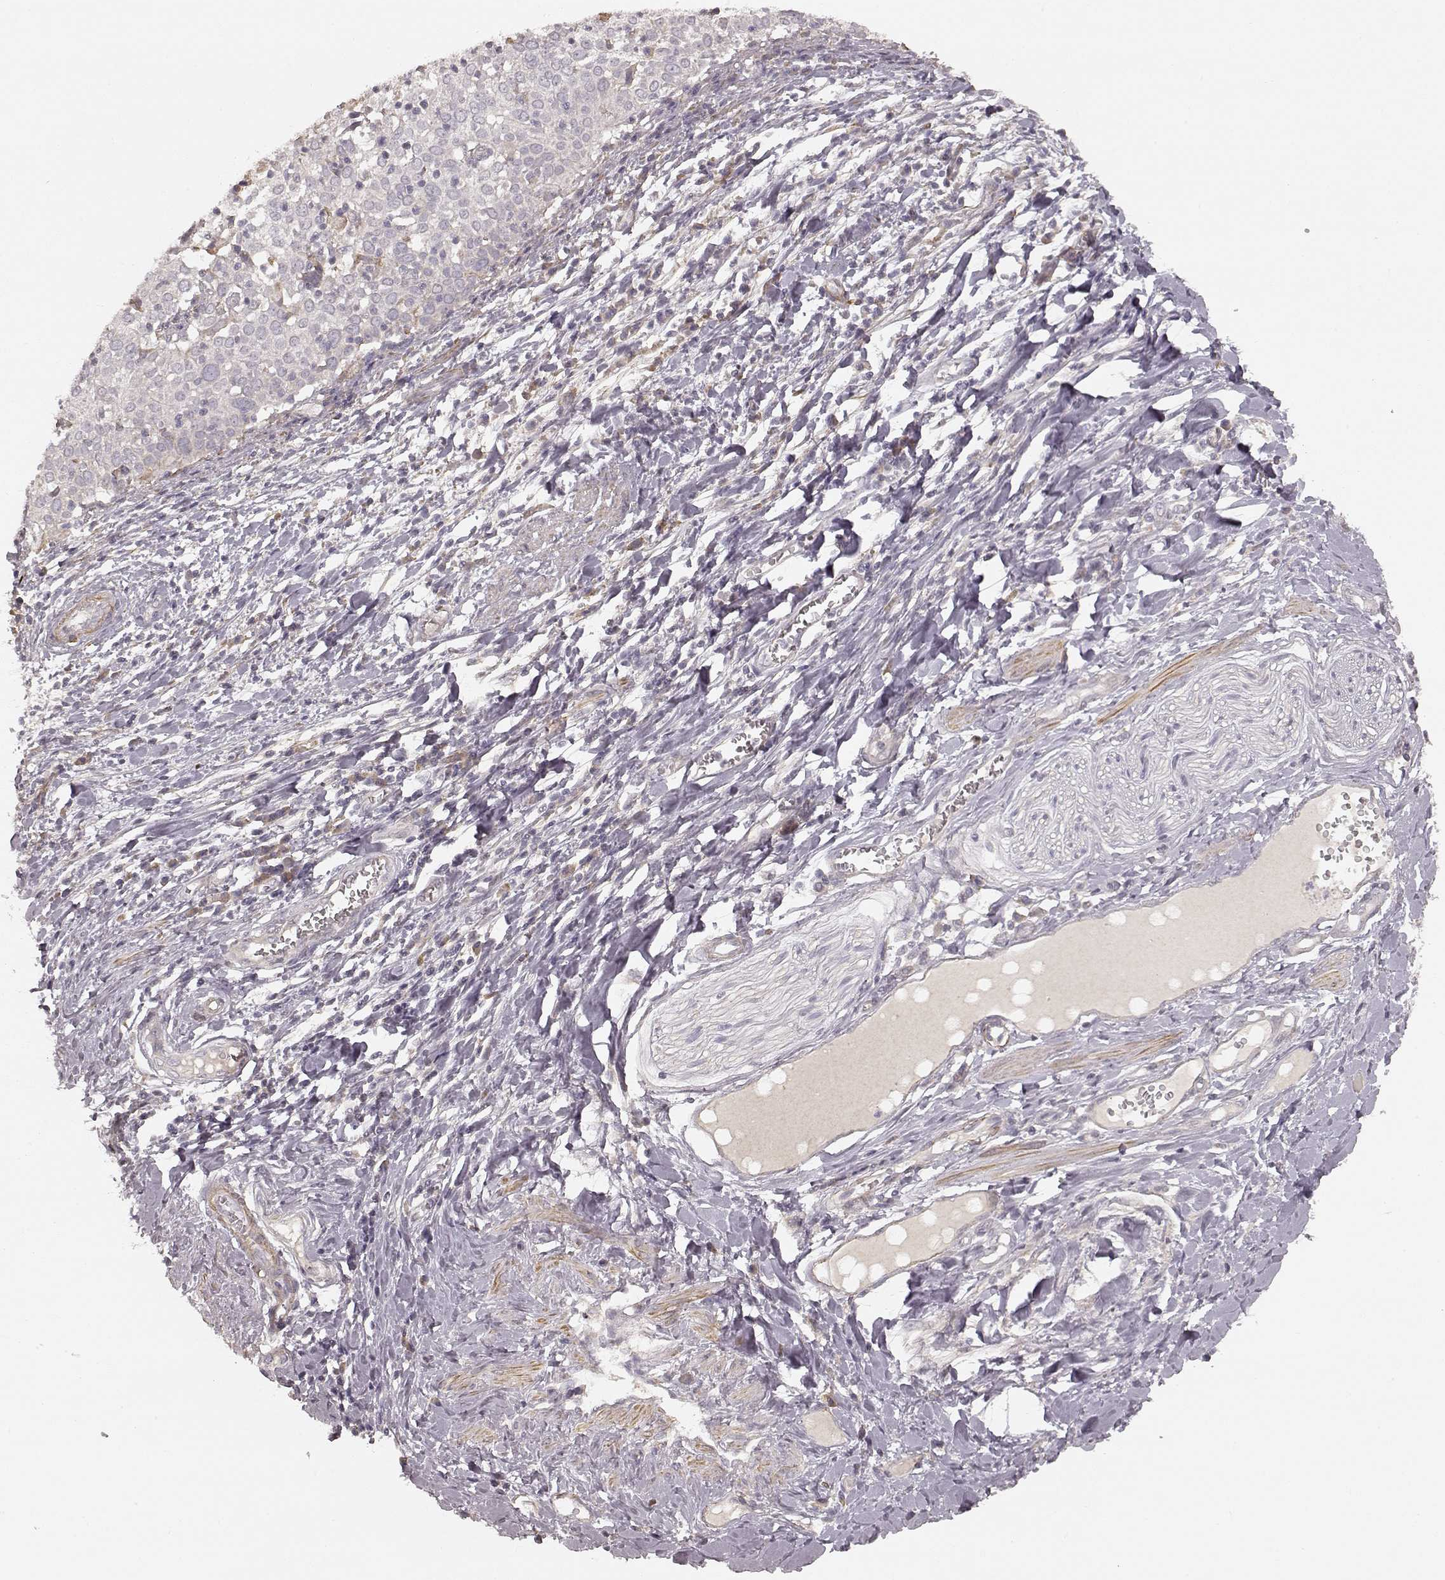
{"staining": {"intensity": "negative", "quantity": "none", "location": "none"}, "tissue": "cervical cancer", "cell_type": "Tumor cells", "image_type": "cancer", "snomed": [{"axis": "morphology", "description": "Squamous cell carcinoma, NOS"}, {"axis": "topography", "description": "Cervix"}], "caption": "High magnification brightfield microscopy of squamous cell carcinoma (cervical) stained with DAB (brown) and counterstained with hematoxylin (blue): tumor cells show no significant positivity.", "gene": "KCNJ9", "patient": {"sex": "female", "age": 39}}